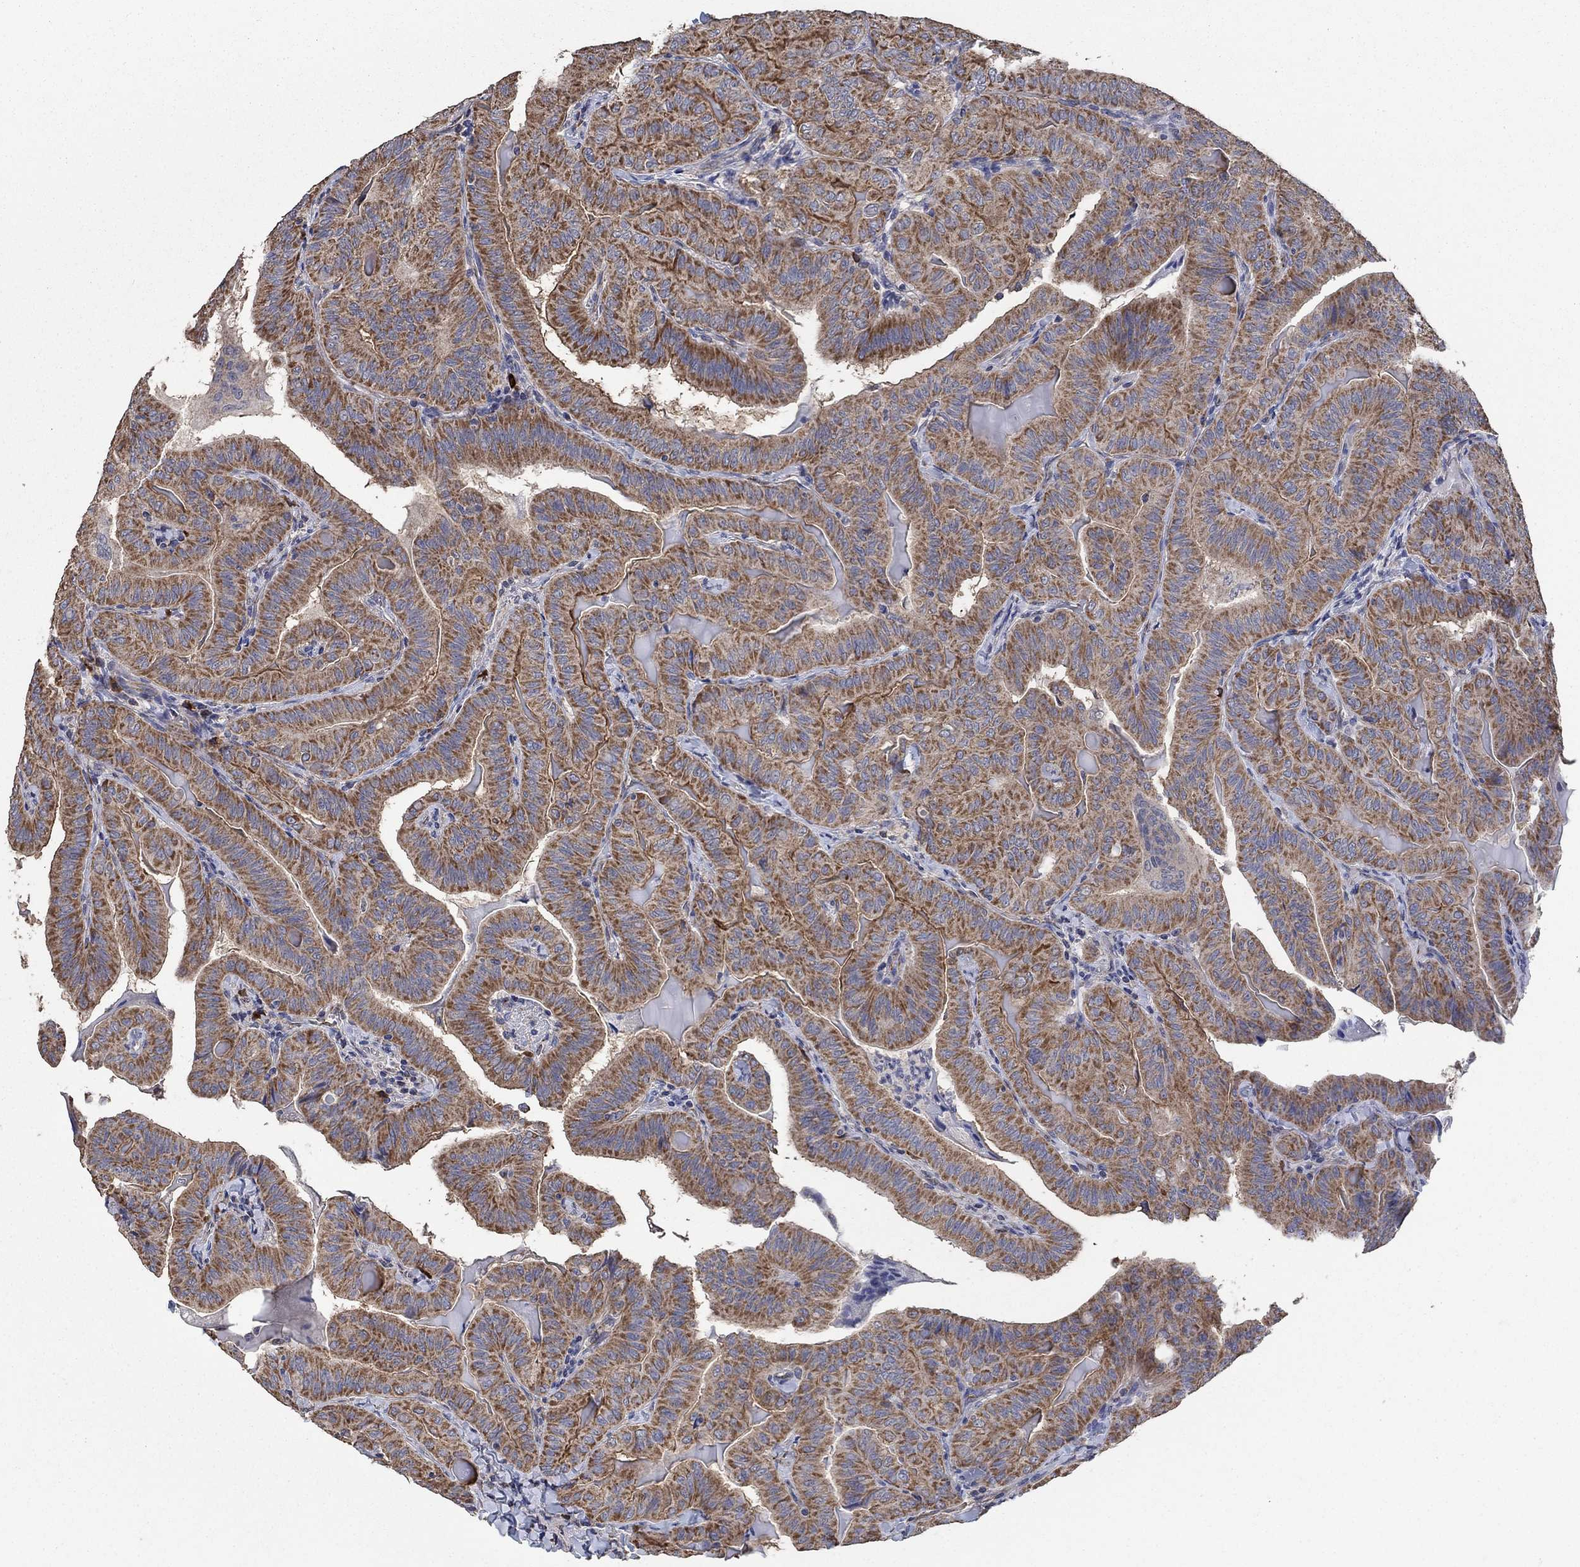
{"staining": {"intensity": "moderate", "quantity": ">75%", "location": "cytoplasmic/membranous"}, "tissue": "thyroid cancer", "cell_type": "Tumor cells", "image_type": "cancer", "snomed": [{"axis": "morphology", "description": "Papillary adenocarcinoma, NOS"}, {"axis": "topography", "description": "Thyroid gland"}], "caption": "Immunohistochemical staining of human thyroid cancer demonstrates moderate cytoplasmic/membranous protein staining in about >75% of tumor cells.", "gene": "HID1", "patient": {"sex": "female", "age": 68}}